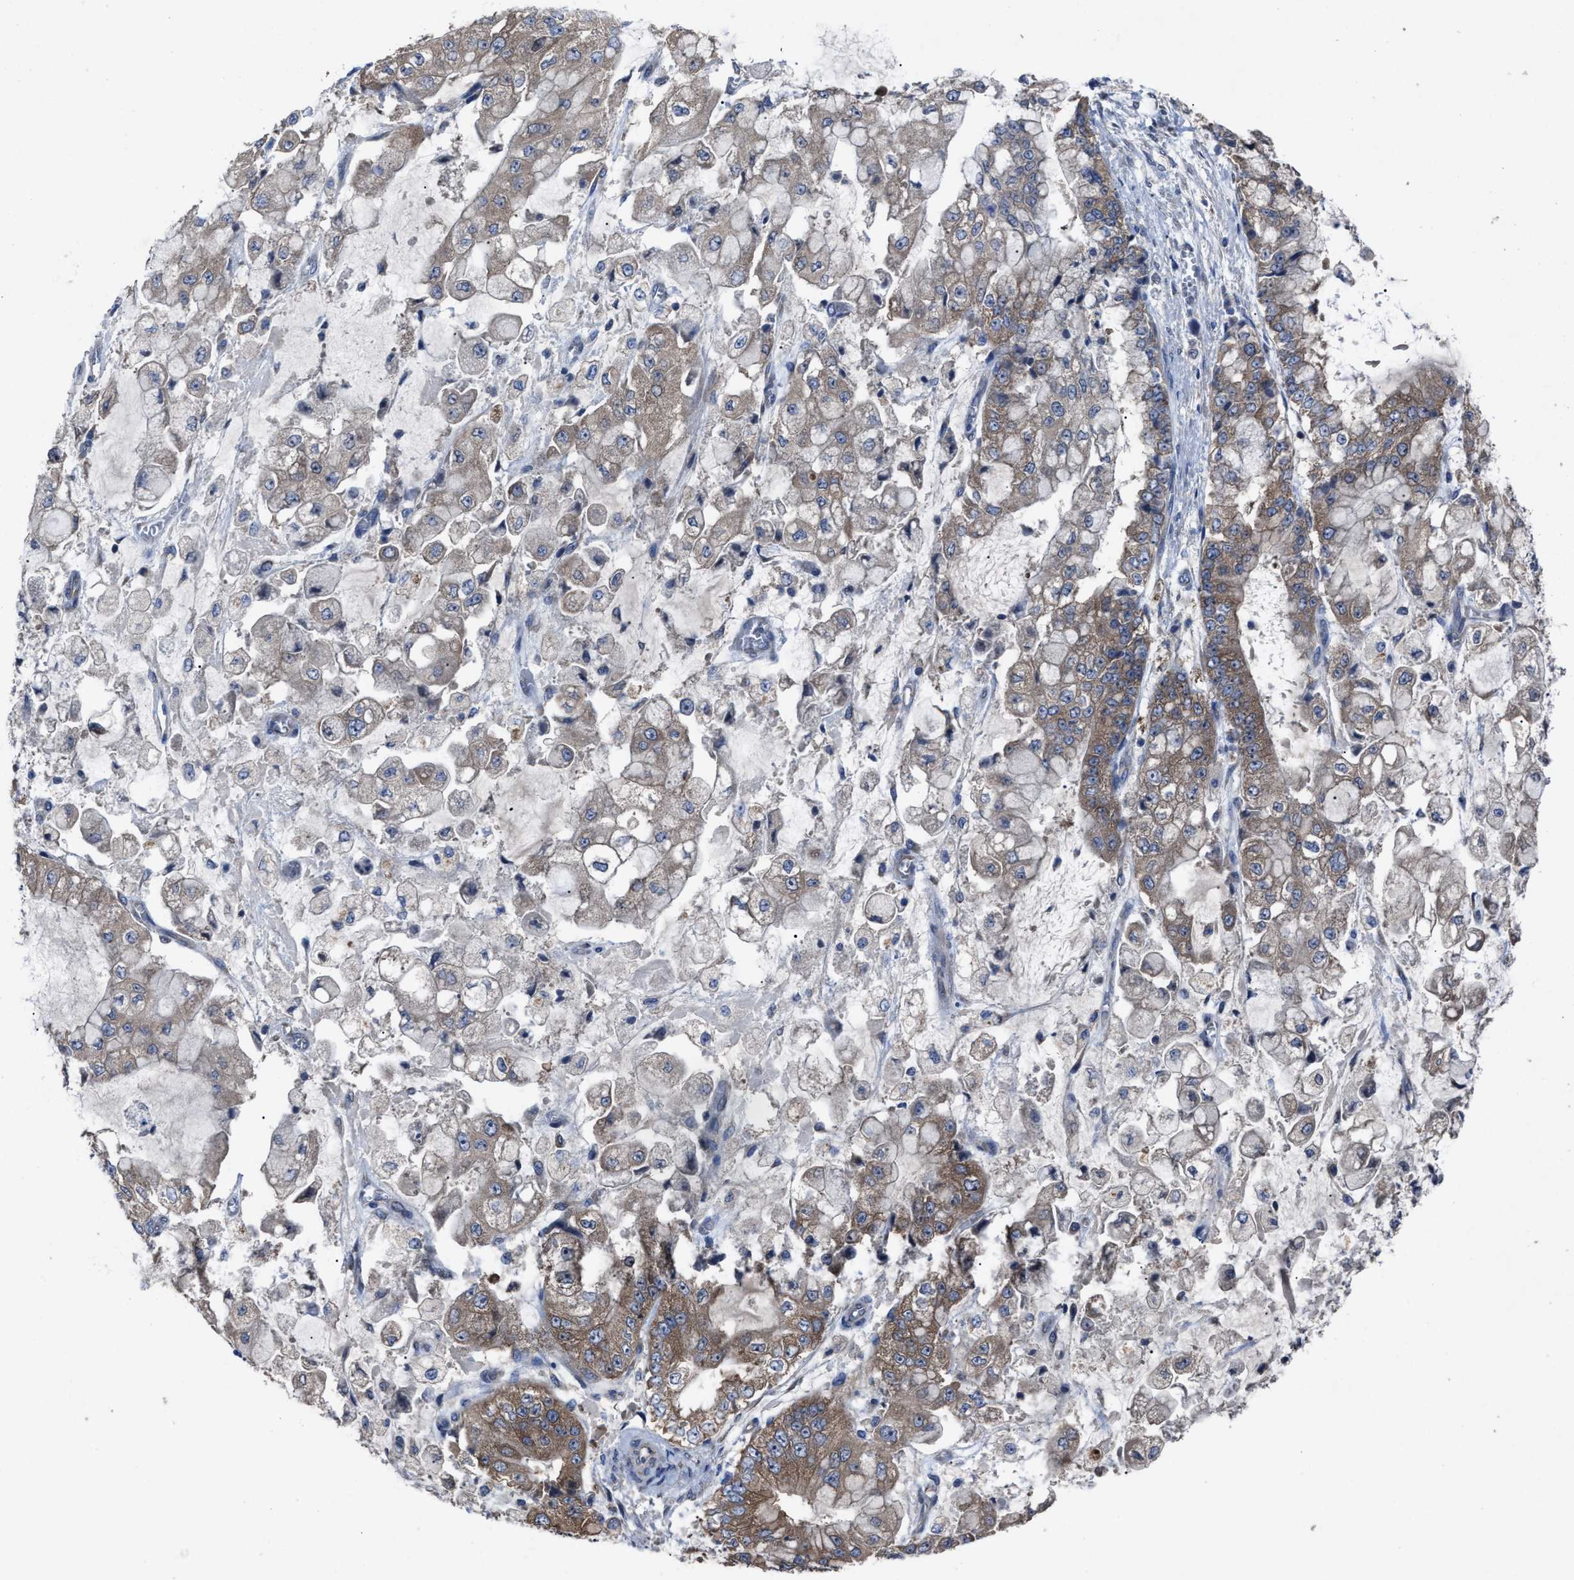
{"staining": {"intensity": "weak", "quantity": ">75%", "location": "cytoplasmic/membranous"}, "tissue": "stomach cancer", "cell_type": "Tumor cells", "image_type": "cancer", "snomed": [{"axis": "morphology", "description": "Adenocarcinoma, NOS"}, {"axis": "topography", "description": "Stomach"}], "caption": "Stomach cancer (adenocarcinoma) was stained to show a protein in brown. There is low levels of weak cytoplasmic/membranous positivity in approximately >75% of tumor cells. (DAB (3,3'-diaminobenzidine) = brown stain, brightfield microscopy at high magnification).", "gene": "UPF1", "patient": {"sex": "male", "age": 76}}